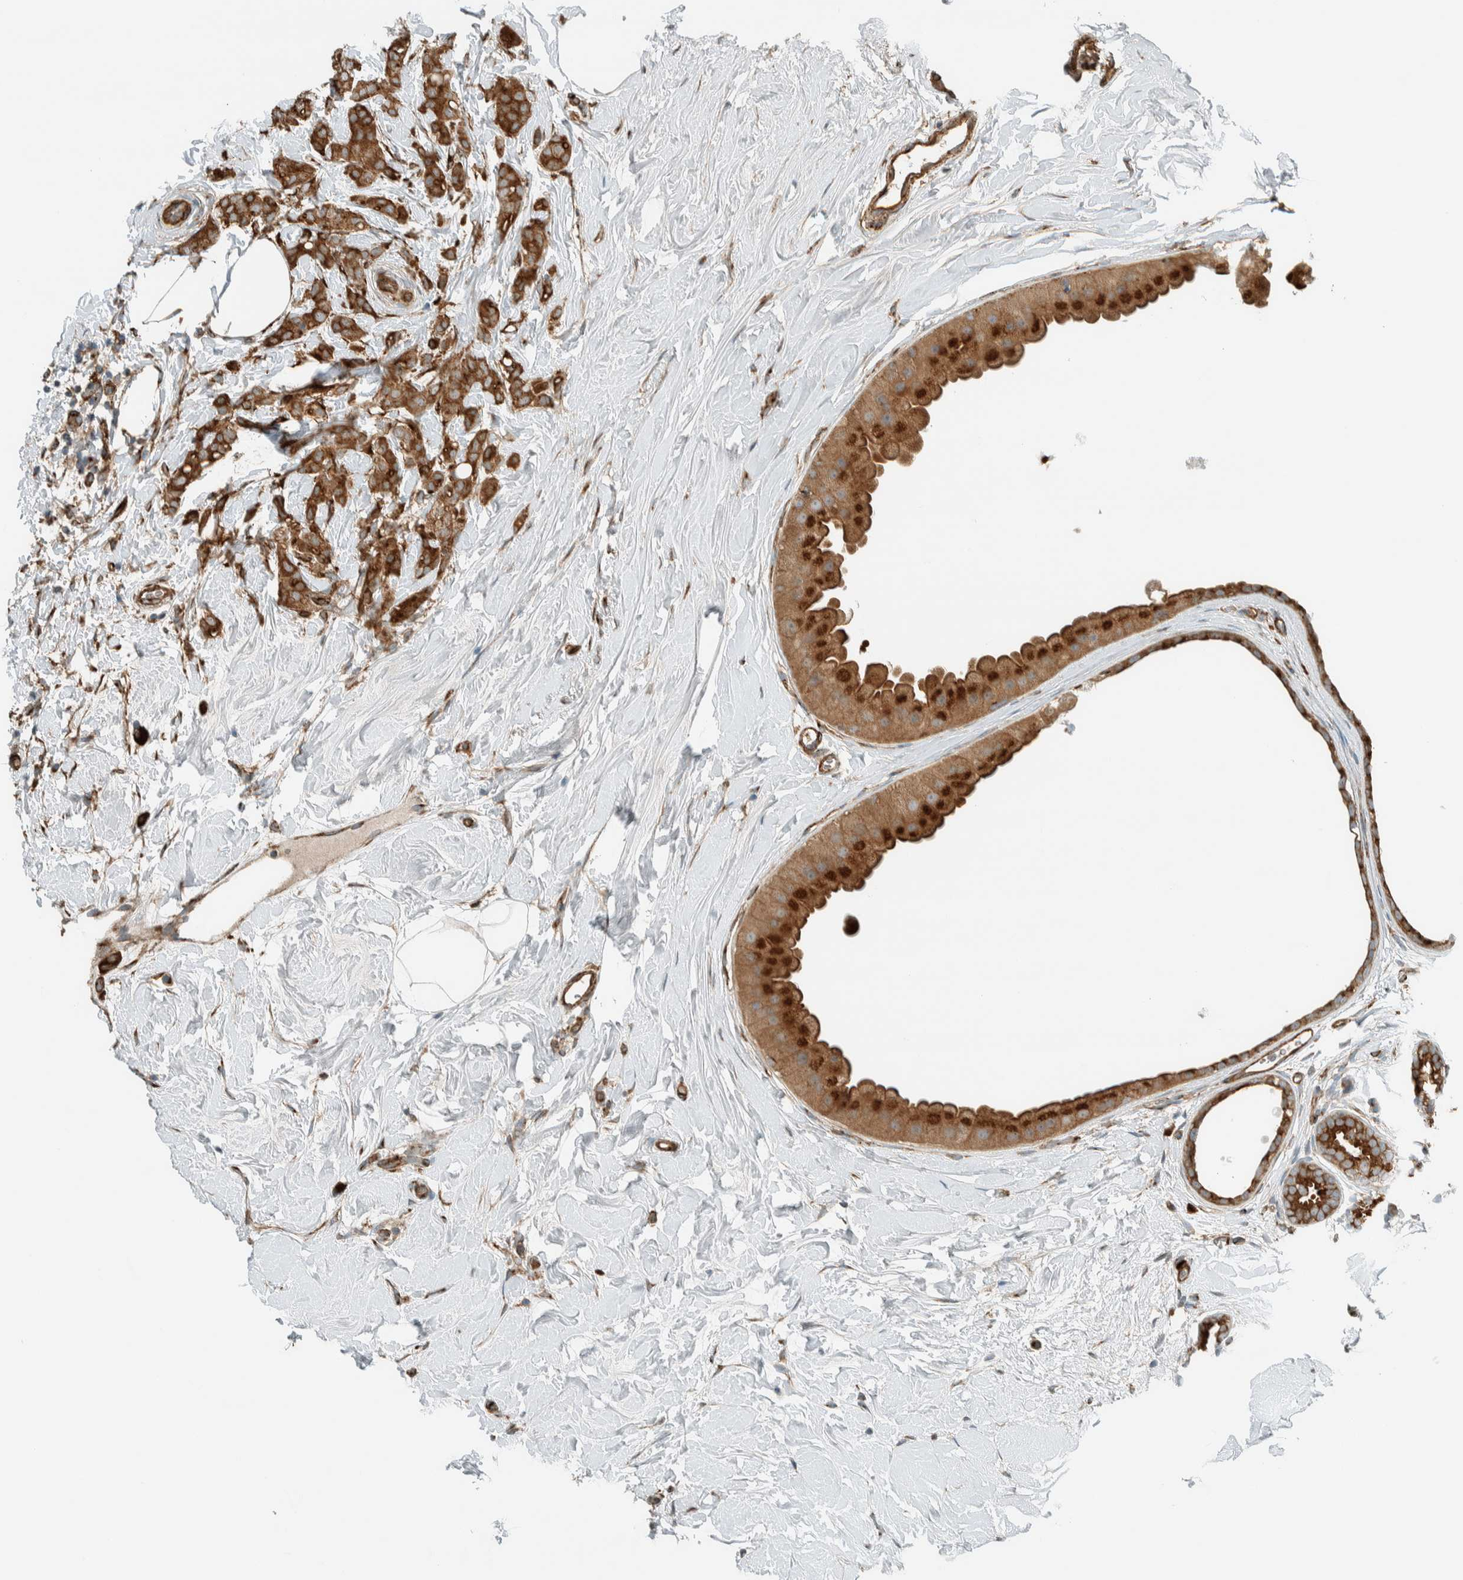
{"staining": {"intensity": "strong", "quantity": ">75%", "location": "cytoplasmic/membranous"}, "tissue": "breast cancer", "cell_type": "Tumor cells", "image_type": "cancer", "snomed": [{"axis": "morphology", "description": "Lobular carcinoma, in situ"}, {"axis": "morphology", "description": "Lobular carcinoma"}, {"axis": "topography", "description": "Breast"}], "caption": "Breast lobular carcinoma stained with DAB (3,3'-diaminobenzidine) immunohistochemistry (IHC) reveals high levels of strong cytoplasmic/membranous expression in about >75% of tumor cells.", "gene": "EXOC7", "patient": {"sex": "female", "age": 41}}